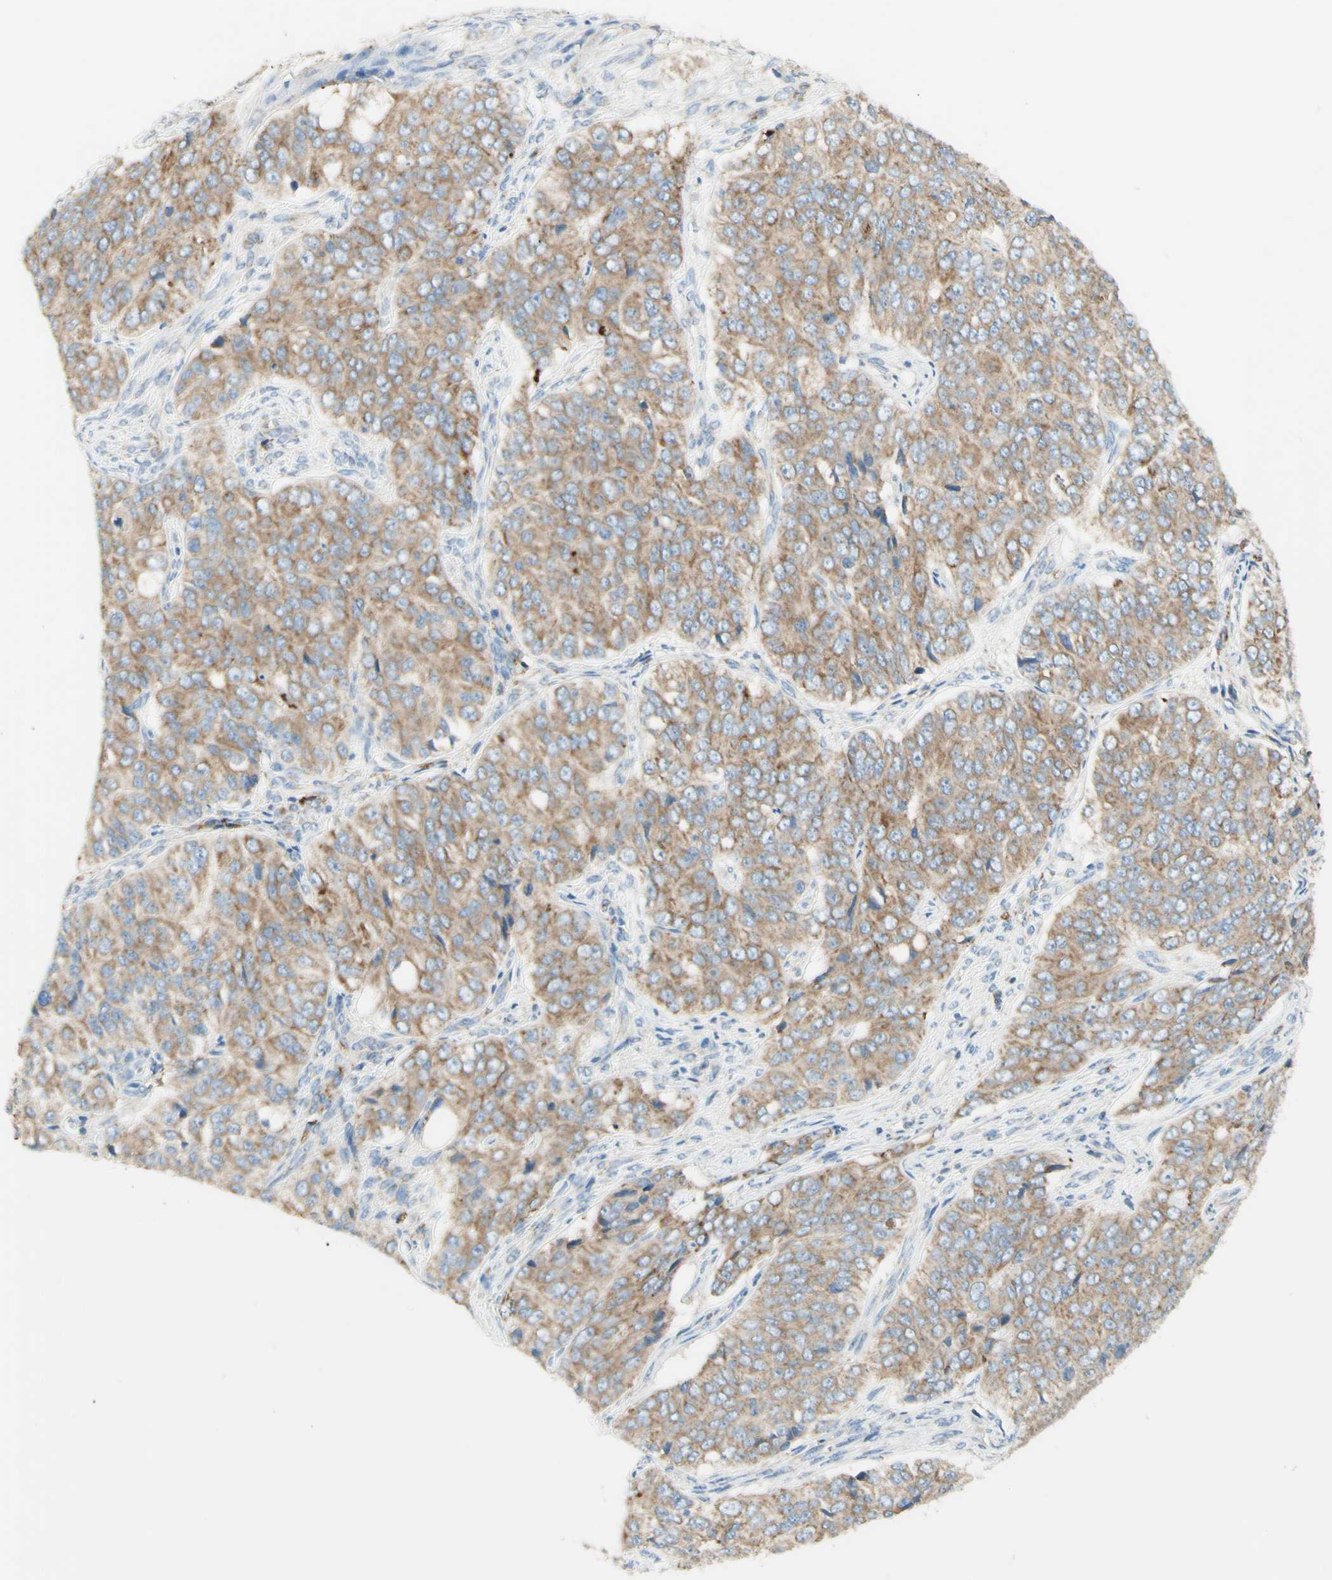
{"staining": {"intensity": "moderate", "quantity": ">75%", "location": "cytoplasmic/membranous"}, "tissue": "ovarian cancer", "cell_type": "Tumor cells", "image_type": "cancer", "snomed": [{"axis": "morphology", "description": "Carcinoma, endometroid"}, {"axis": "topography", "description": "Ovary"}], "caption": "Protein staining shows moderate cytoplasmic/membranous positivity in about >75% of tumor cells in endometroid carcinoma (ovarian).", "gene": "ARMC10", "patient": {"sex": "female", "age": 51}}